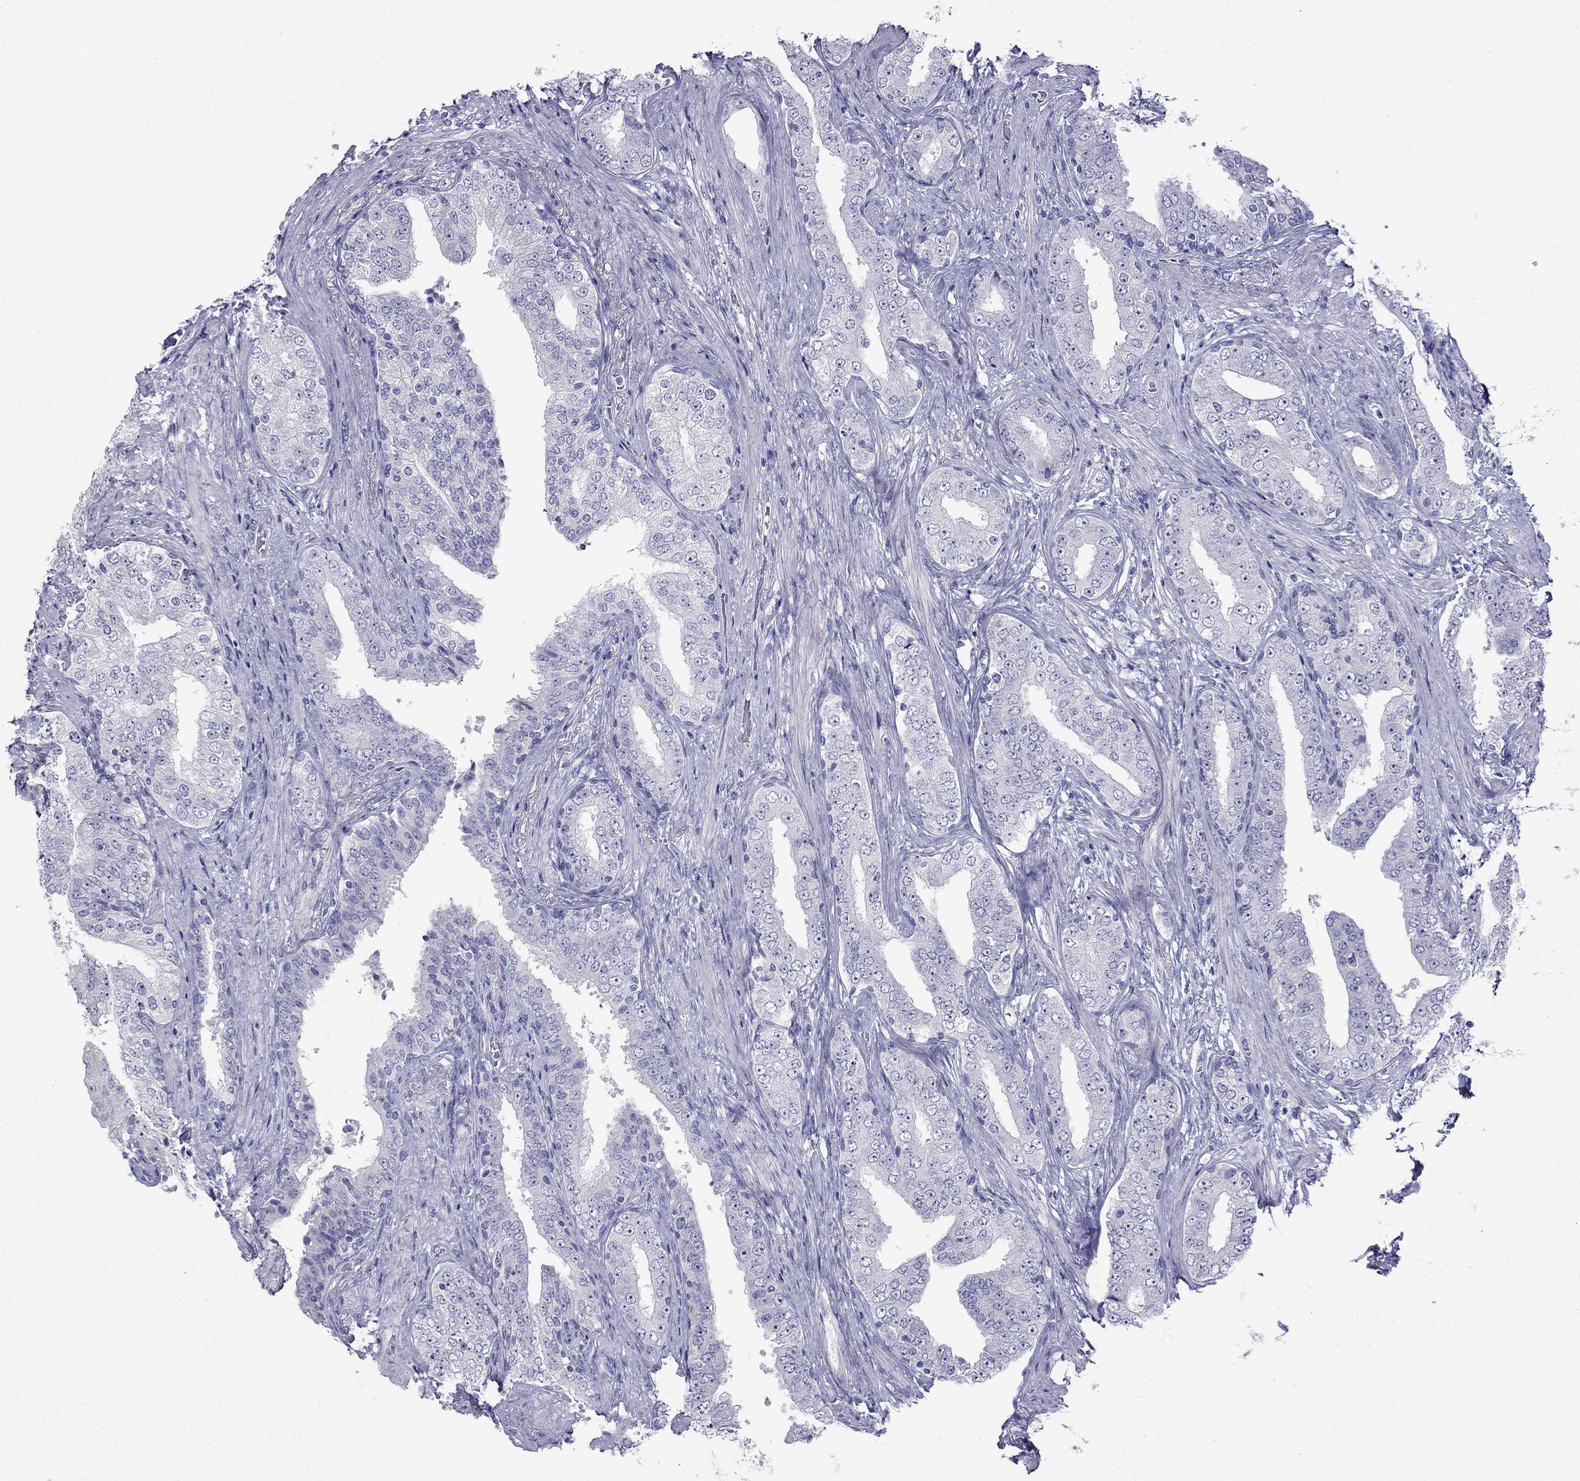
{"staining": {"intensity": "negative", "quantity": "none", "location": "none"}, "tissue": "prostate cancer", "cell_type": "Tumor cells", "image_type": "cancer", "snomed": [{"axis": "morphology", "description": "Adenocarcinoma, Low grade"}, {"axis": "topography", "description": "Prostate and seminal vesicle, NOS"}], "caption": "Prostate low-grade adenocarcinoma stained for a protein using IHC exhibits no expression tumor cells.", "gene": "PATE1", "patient": {"sex": "male", "age": 61}}